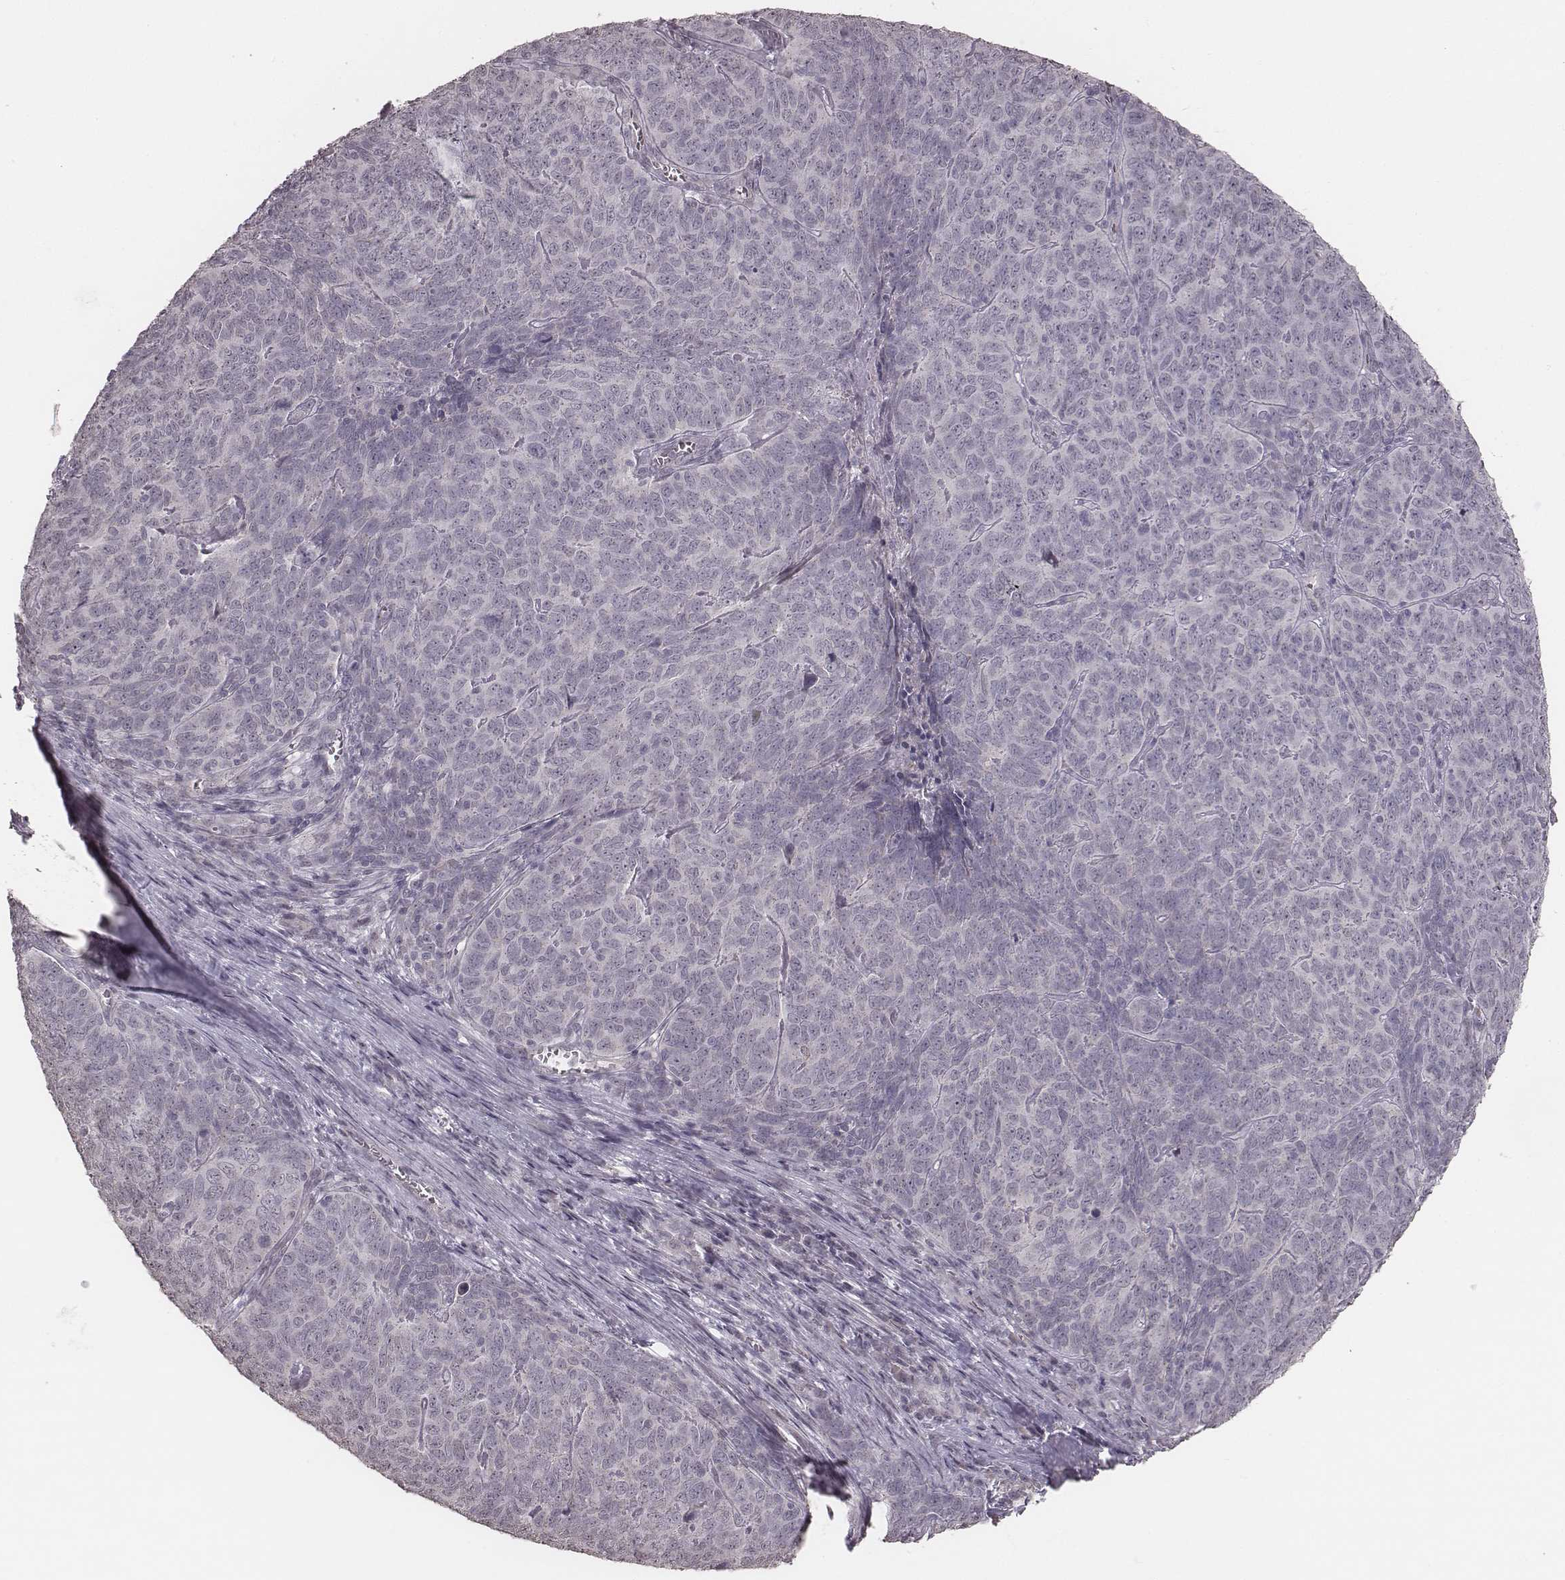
{"staining": {"intensity": "negative", "quantity": "none", "location": "none"}, "tissue": "skin cancer", "cell_type": "Tumor cells", "image_type": "cancer", "snomed": [{"axis": "morphology", "description": "Squamous cell carcinoma, NOS"}, {"axis": "topography", "description": "Skin"}, {"axis": "topography", "description": "Anal"}], "caption": "Protein analysis of squamous cell carcinoma (skin) displays no significant expression in tumor cells.", "gene": "SLC7A4", "patient": {"sex": "female", "age": 51}}